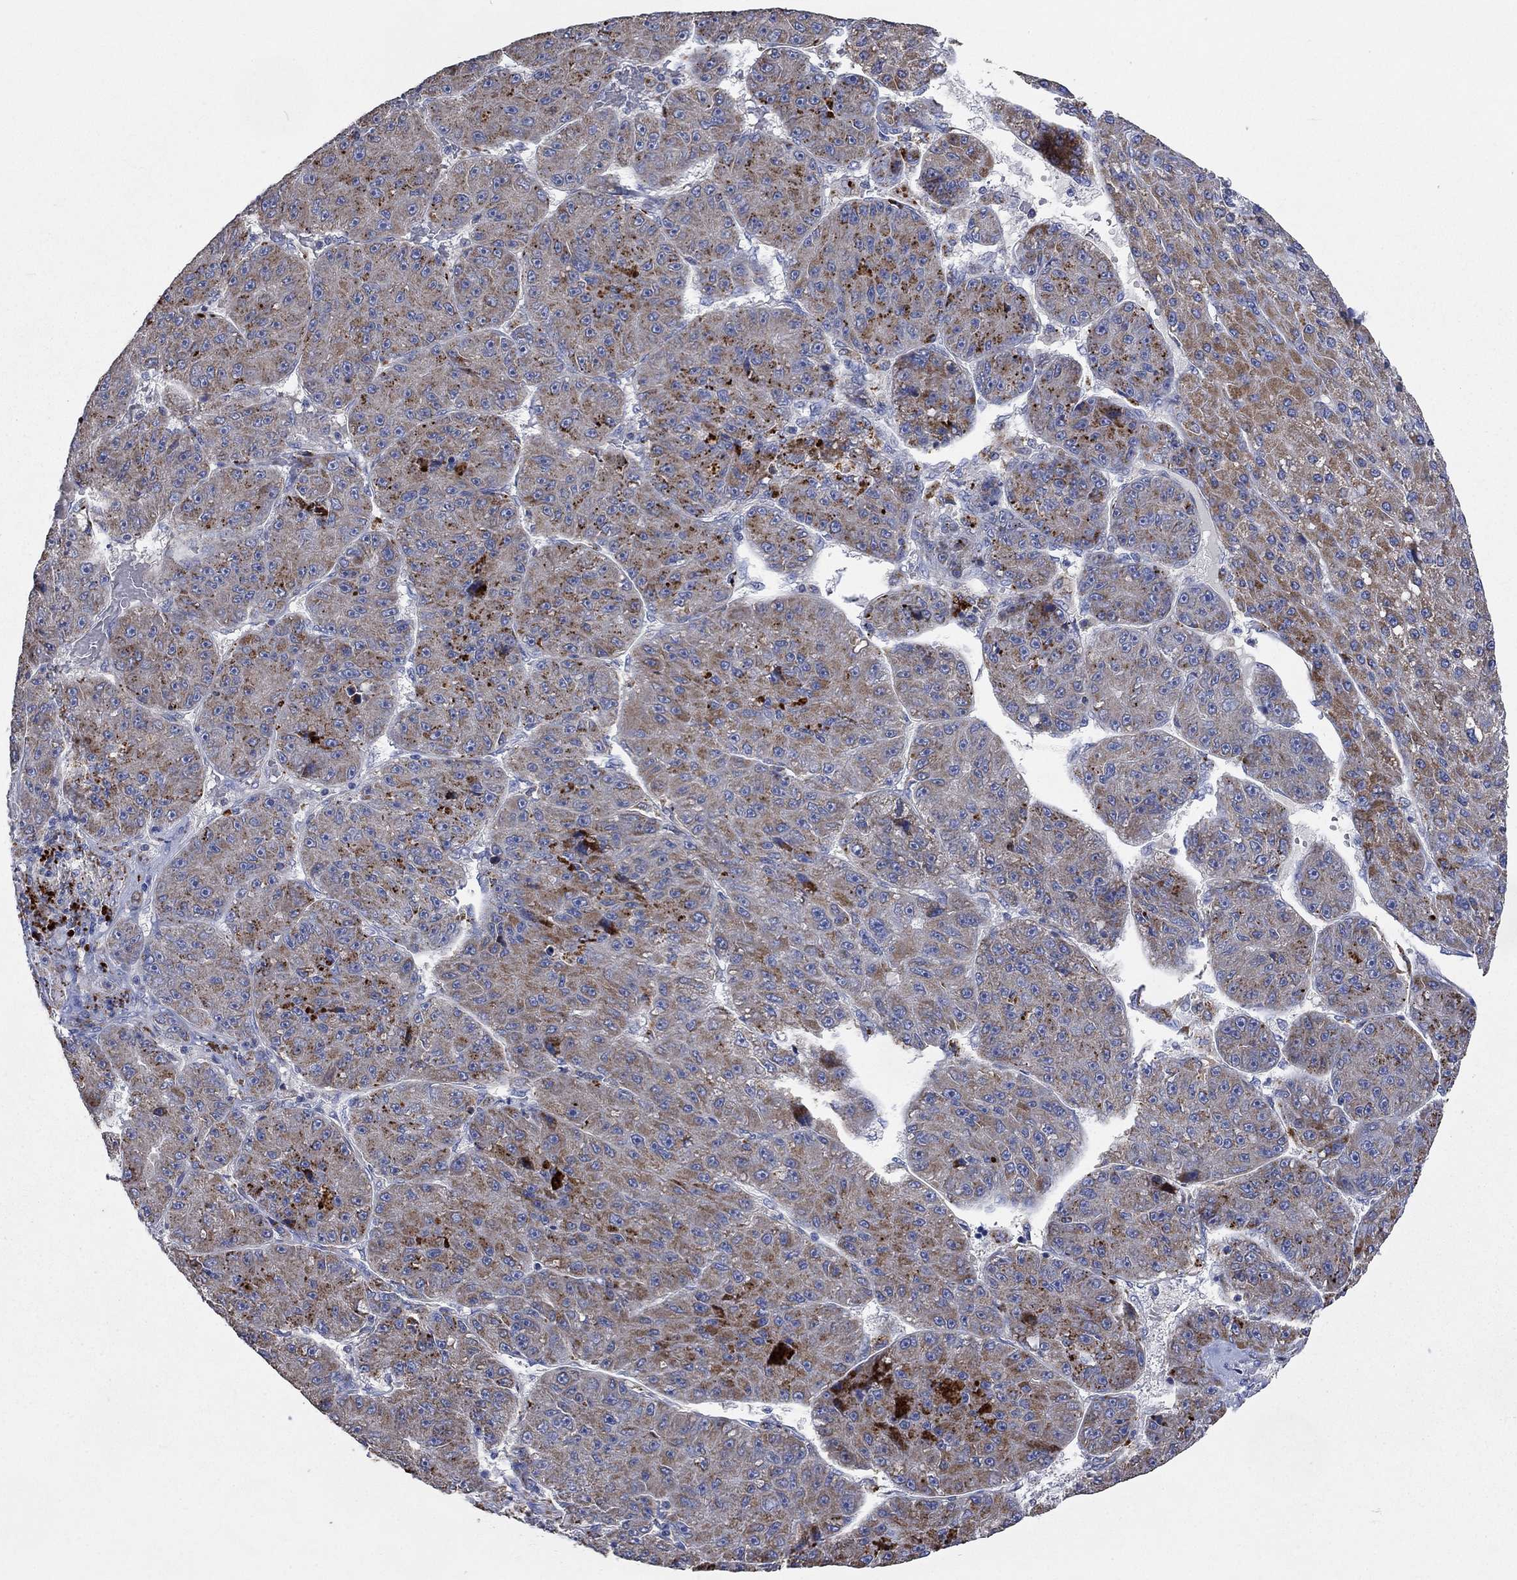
{"staining": {"intensity": "moderate", "quantity": "<25%", "location": "cytoplasmic/membranous"}, "tissue": "liver cancer", "cell_type": "Tumor cells", "image_type": "cancer", "snomed": [{"axis": "morphology", "description": "Carcinoma, Hepatocellular, NOS"}, {"axis": "topography", "description": "Liver"}], "caption": "Immunohistochemical staining of human liver cancer (hepatocellular carcinoma) displays low levels of moderate cytoplasmic/membranous expression in about <25% of tumor cells.", "gene": "UGT8", "patient": {"sex": "male", "age": 67}}